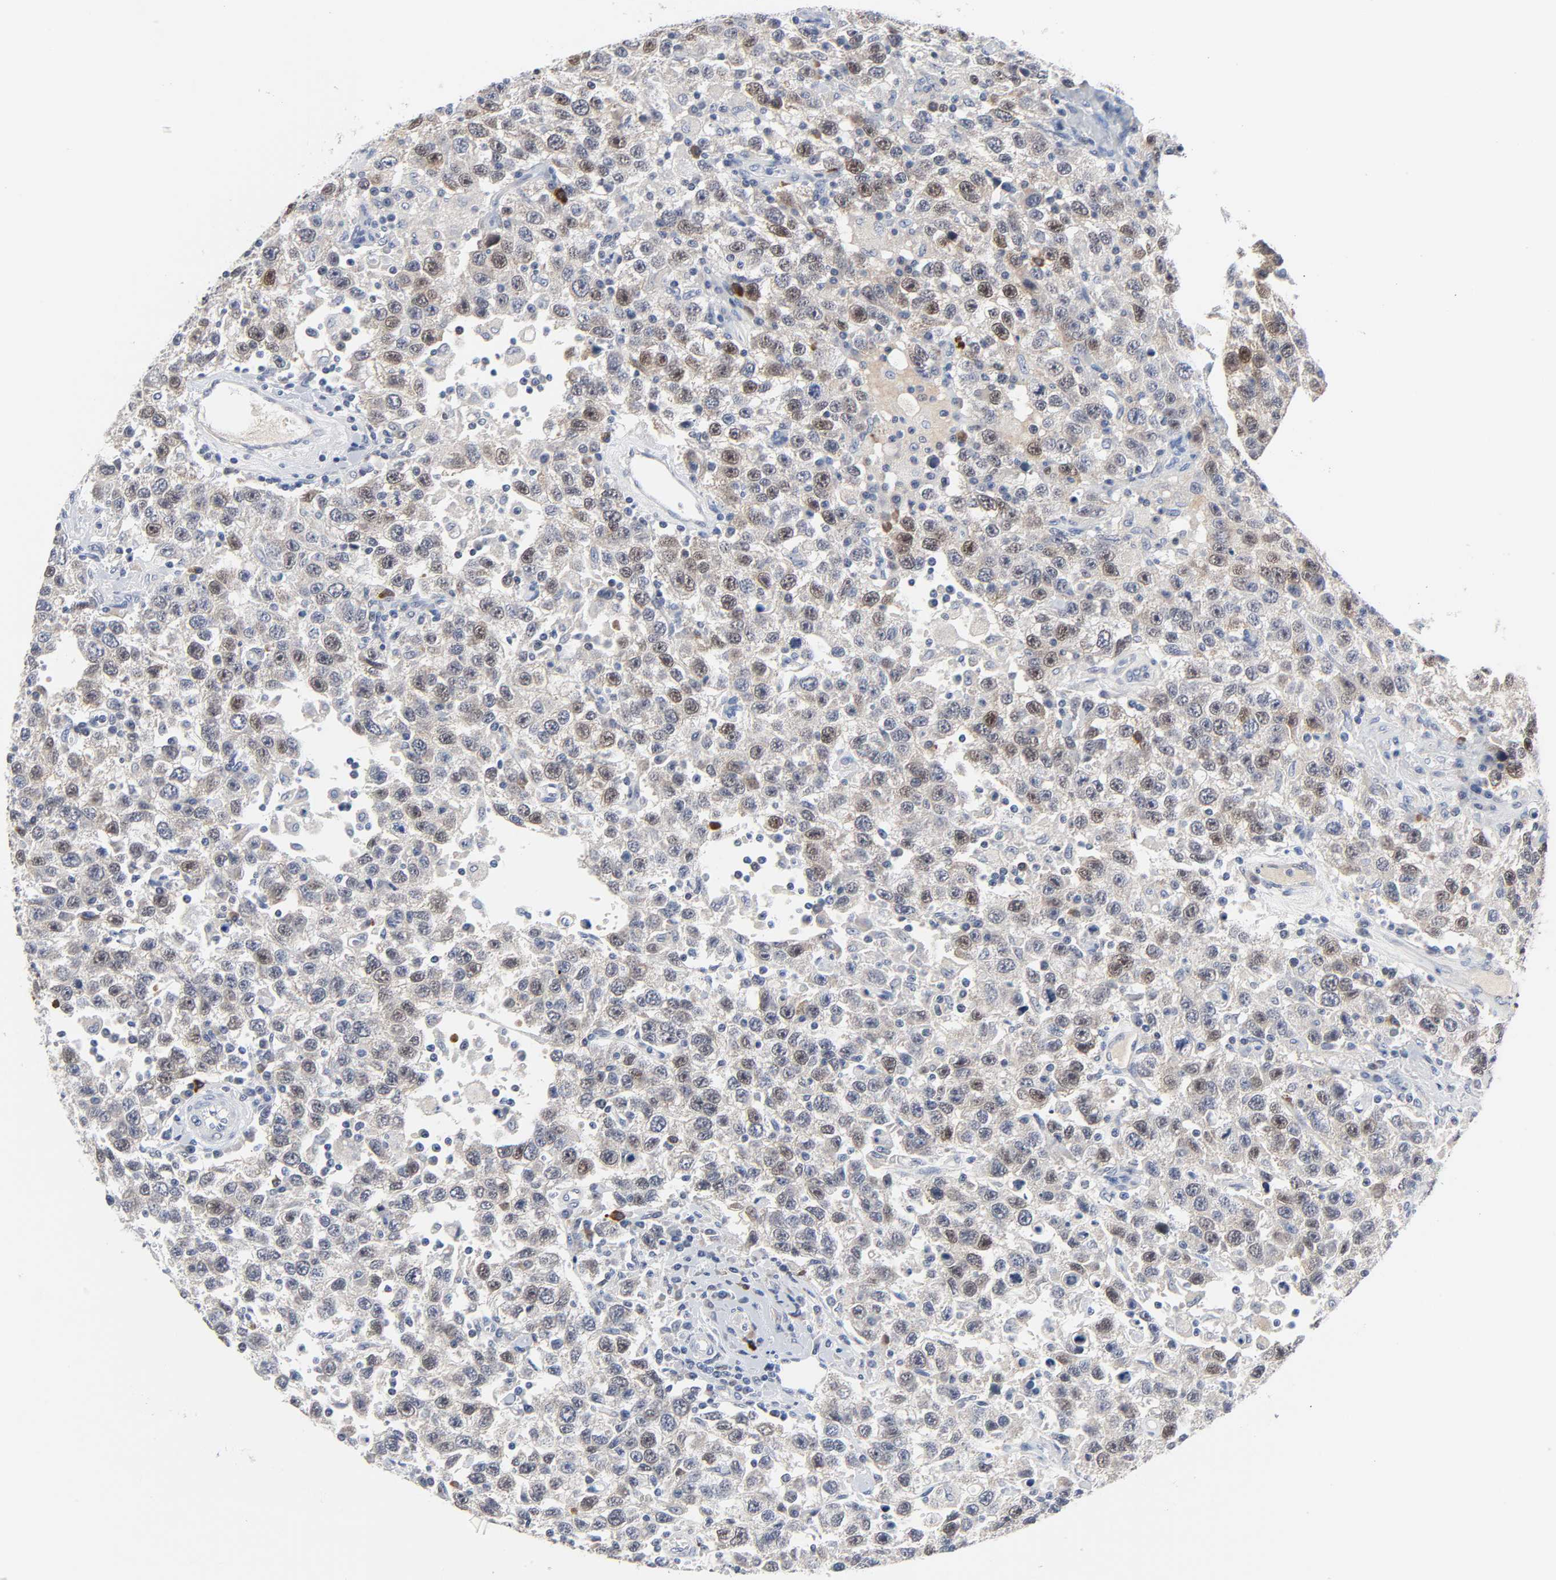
{"staining": {"intensity": "moderate", "quantity": "25%-75%", "location": "nuclear"}, "tissue": "testis cancer", "cell_type": "Tumor cells", "image_type": "cancer", "snomed": [{"axis": "morphology", "description": "Seminoma, NOS"}, {"axis": "topography", "description": "Testis"}], "caption": "A brown stain labels moderate nuclear positivity of a protein in testis seminoma tumor cells.", "gene": "WEE1", "patient": {"sex": "male", "age": 41}}